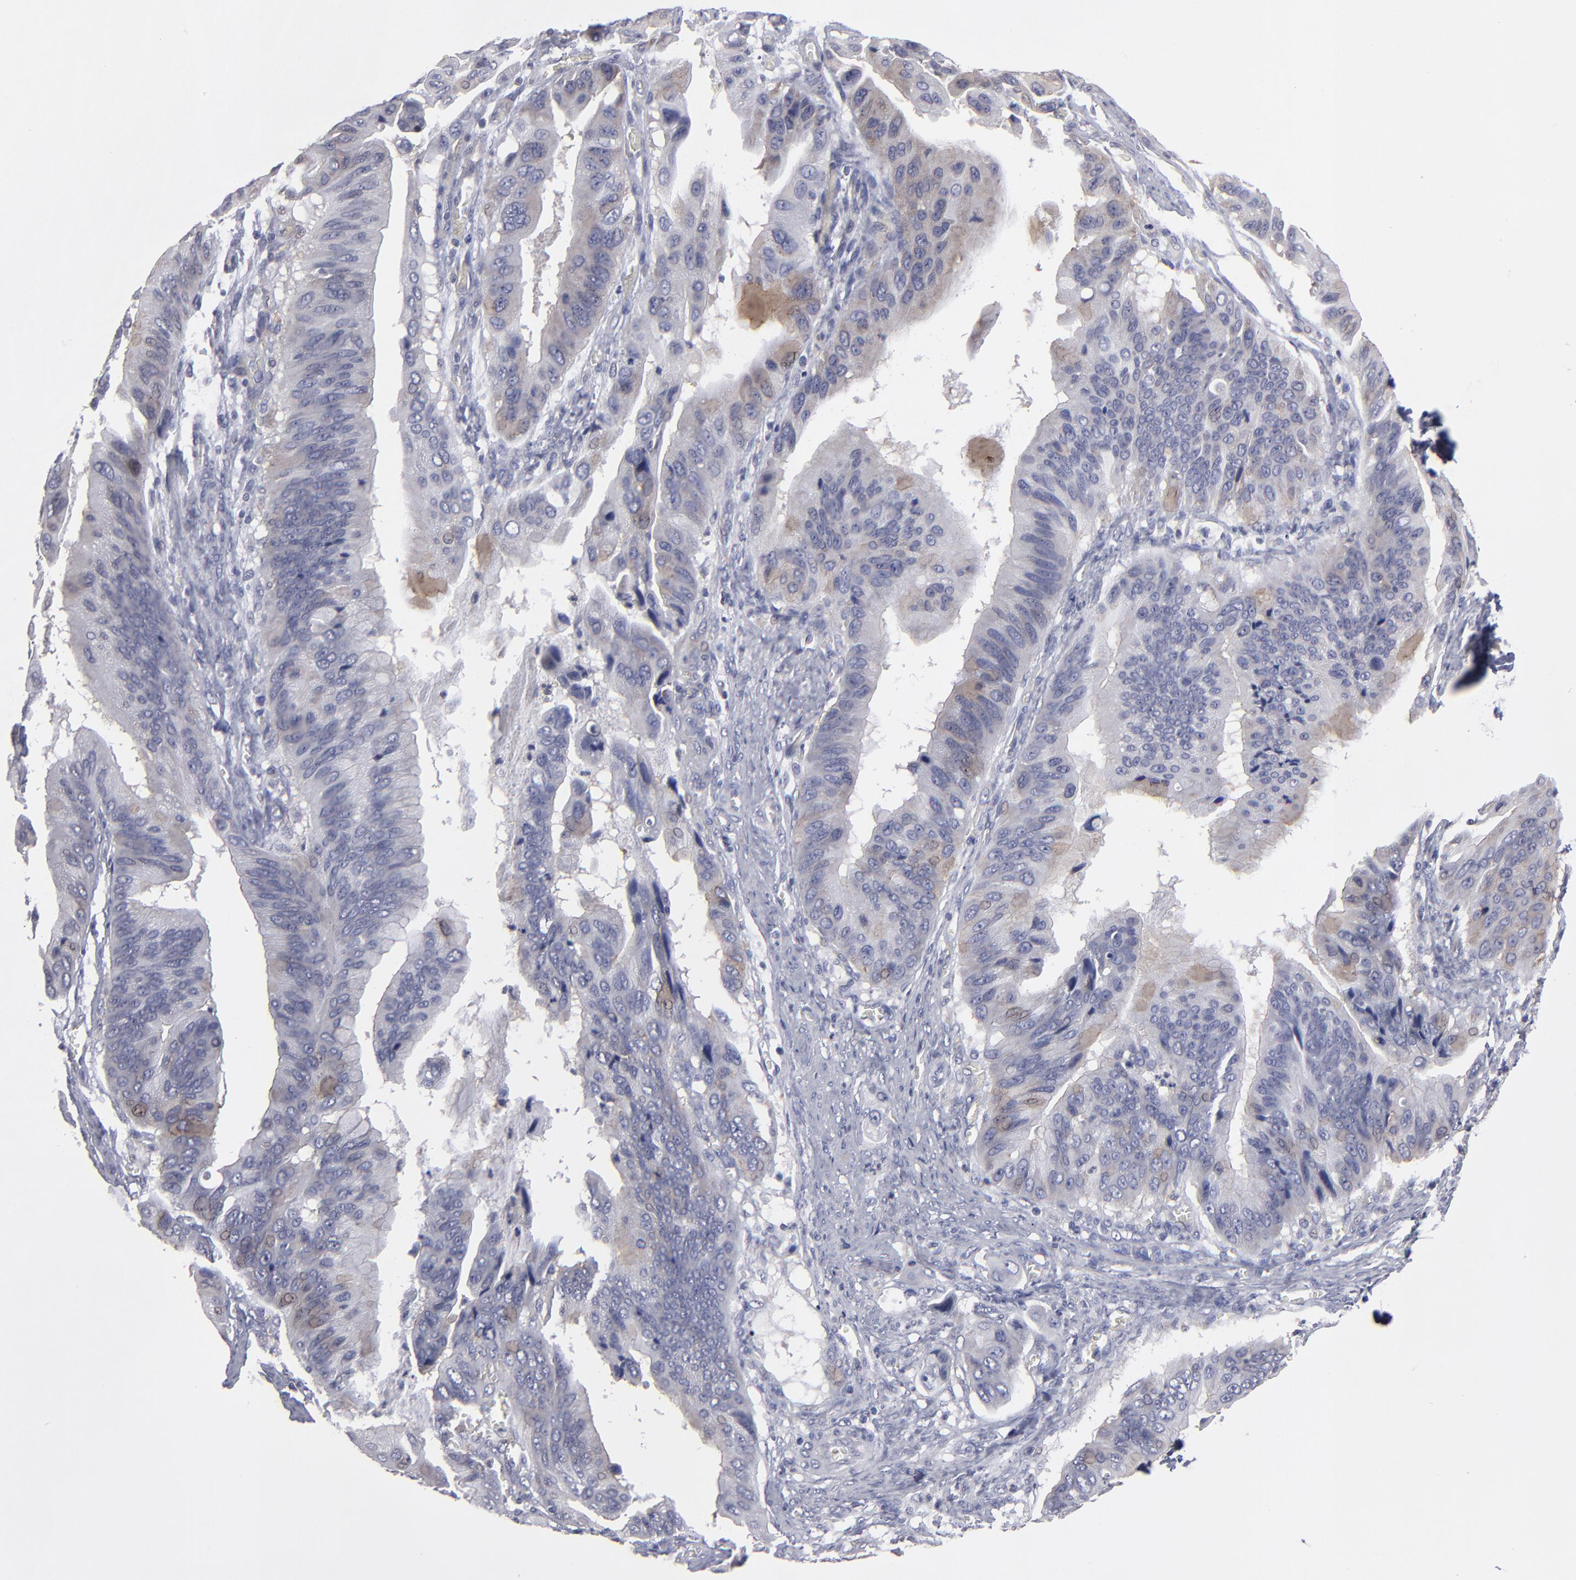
{"staining": {"intensity": "moderate", "quantity": "<25%", "location": "cytoplasmic/membranous,nuclear"}, "tissue": "stomach cancer", "cell_type": "Tumor cells", "image_type": "cancer", "snomed": [{"axis": "morphology", "description": "Adenocarcinoma, NOS"}, {"axis": "topography", "description": "Stomach, upper"}], "caption": "Immunohistochemistry (IHC) image of neoplastic tissue: human stomach adenocarcinoma stained using IHC displays low levels of moderate protein expression localized specifically in the cytoplasmic/membranous and nuclear of tumor cells, appearing as a cytoplasmic/membranous and nuclear brown color.", "gene": "CEP97", "patient": {"sex": "male", "age": 80}}